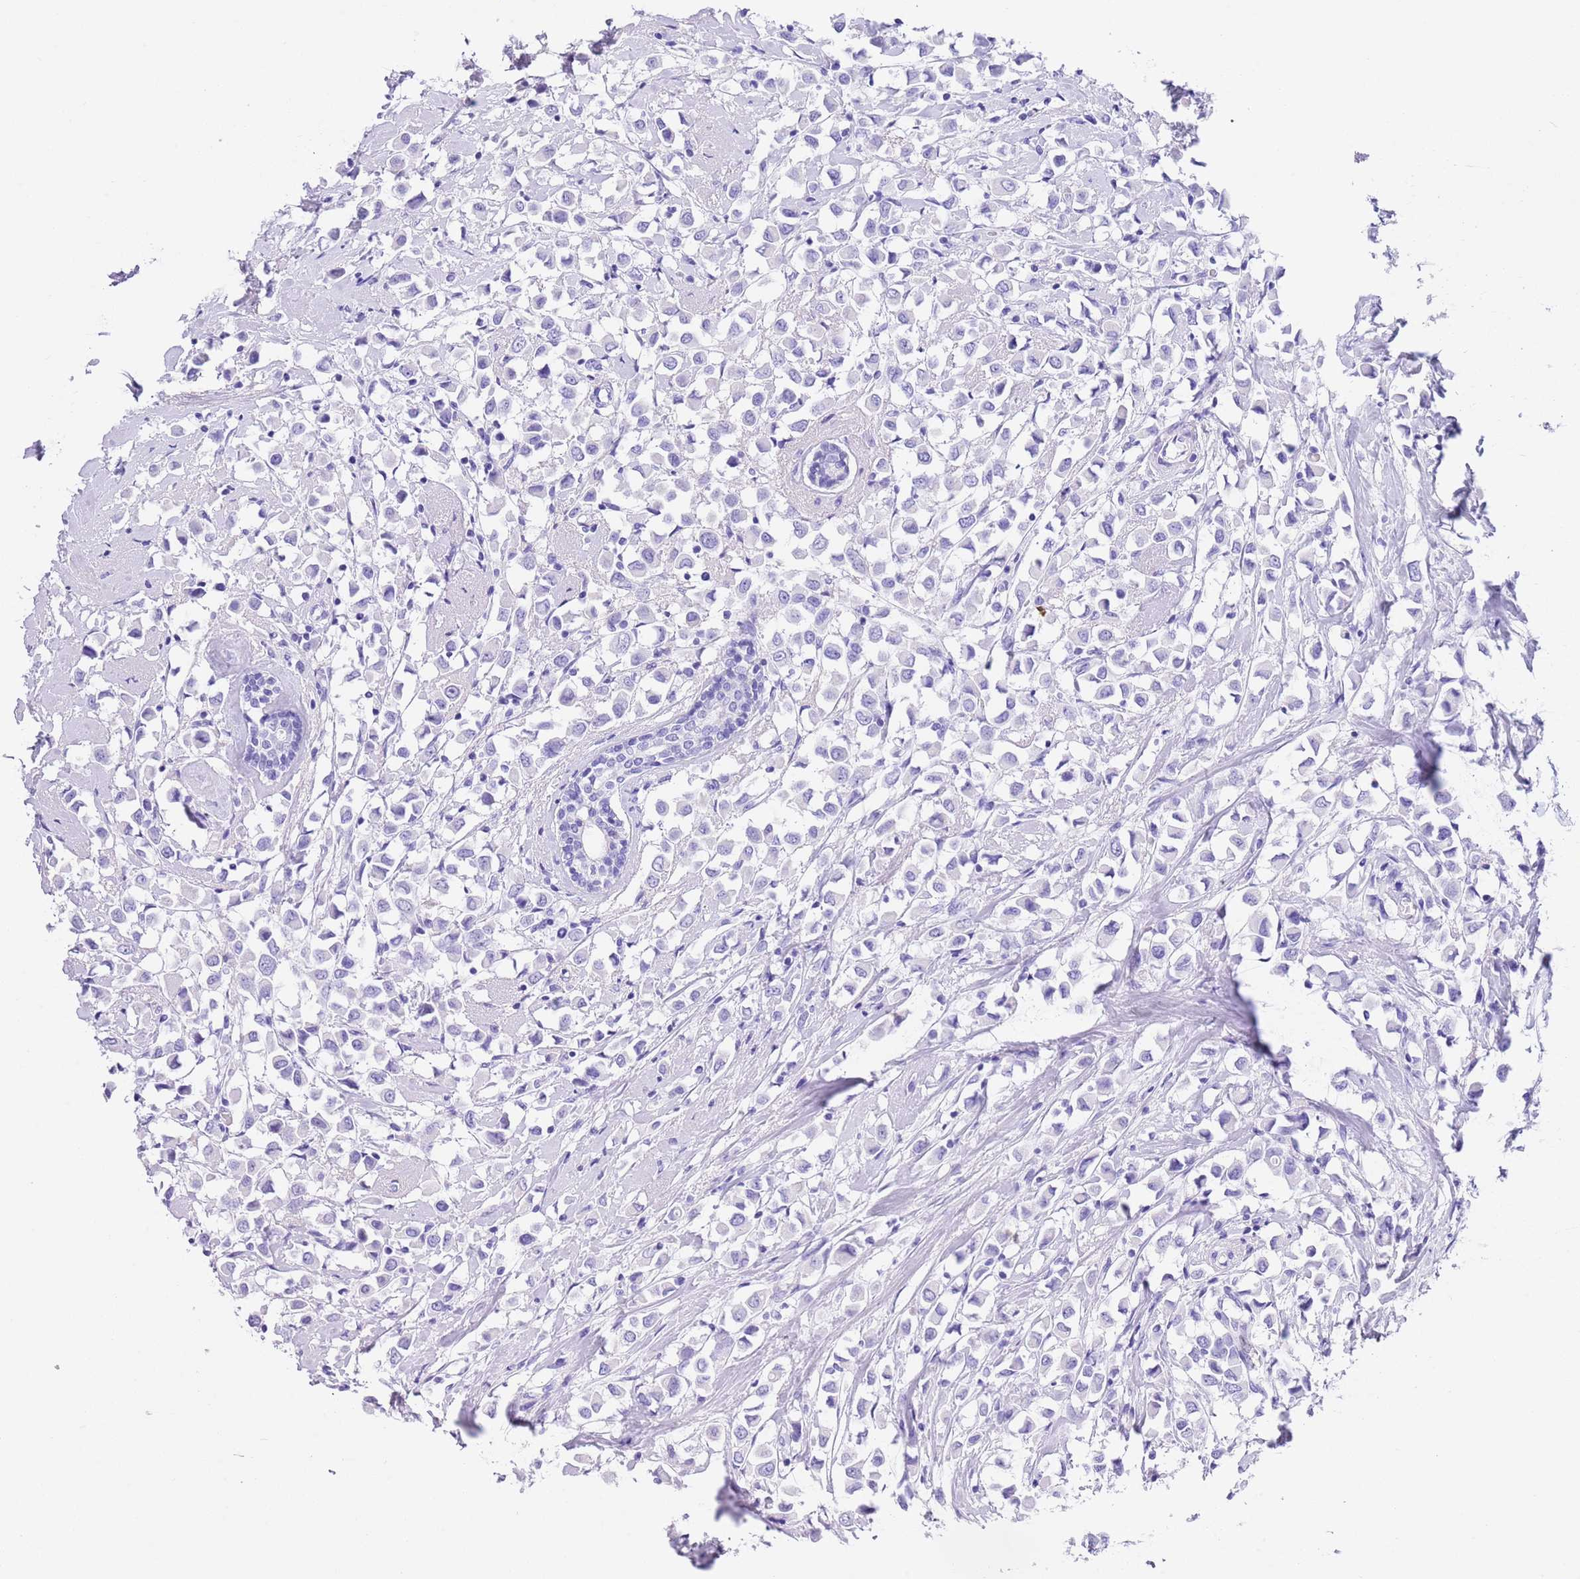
{"staining": {"intensity": "negative", "quantity": "none", "location": "none"}, "tissue": "breast cancer", "cell_type": "Tumor cells", "image_type": "cancer", "snomed": [{"axis": "morphology", "description": "Duct carcinoma"}, {"axis": "topography", "description": "Breast"}], "caption": "Tumor cells are negative for brown protein staining in breast cancer (invasive ductal carcinoma).", "gene": "TMEM185B", "patient": {"sex": "female", "age": 61}}